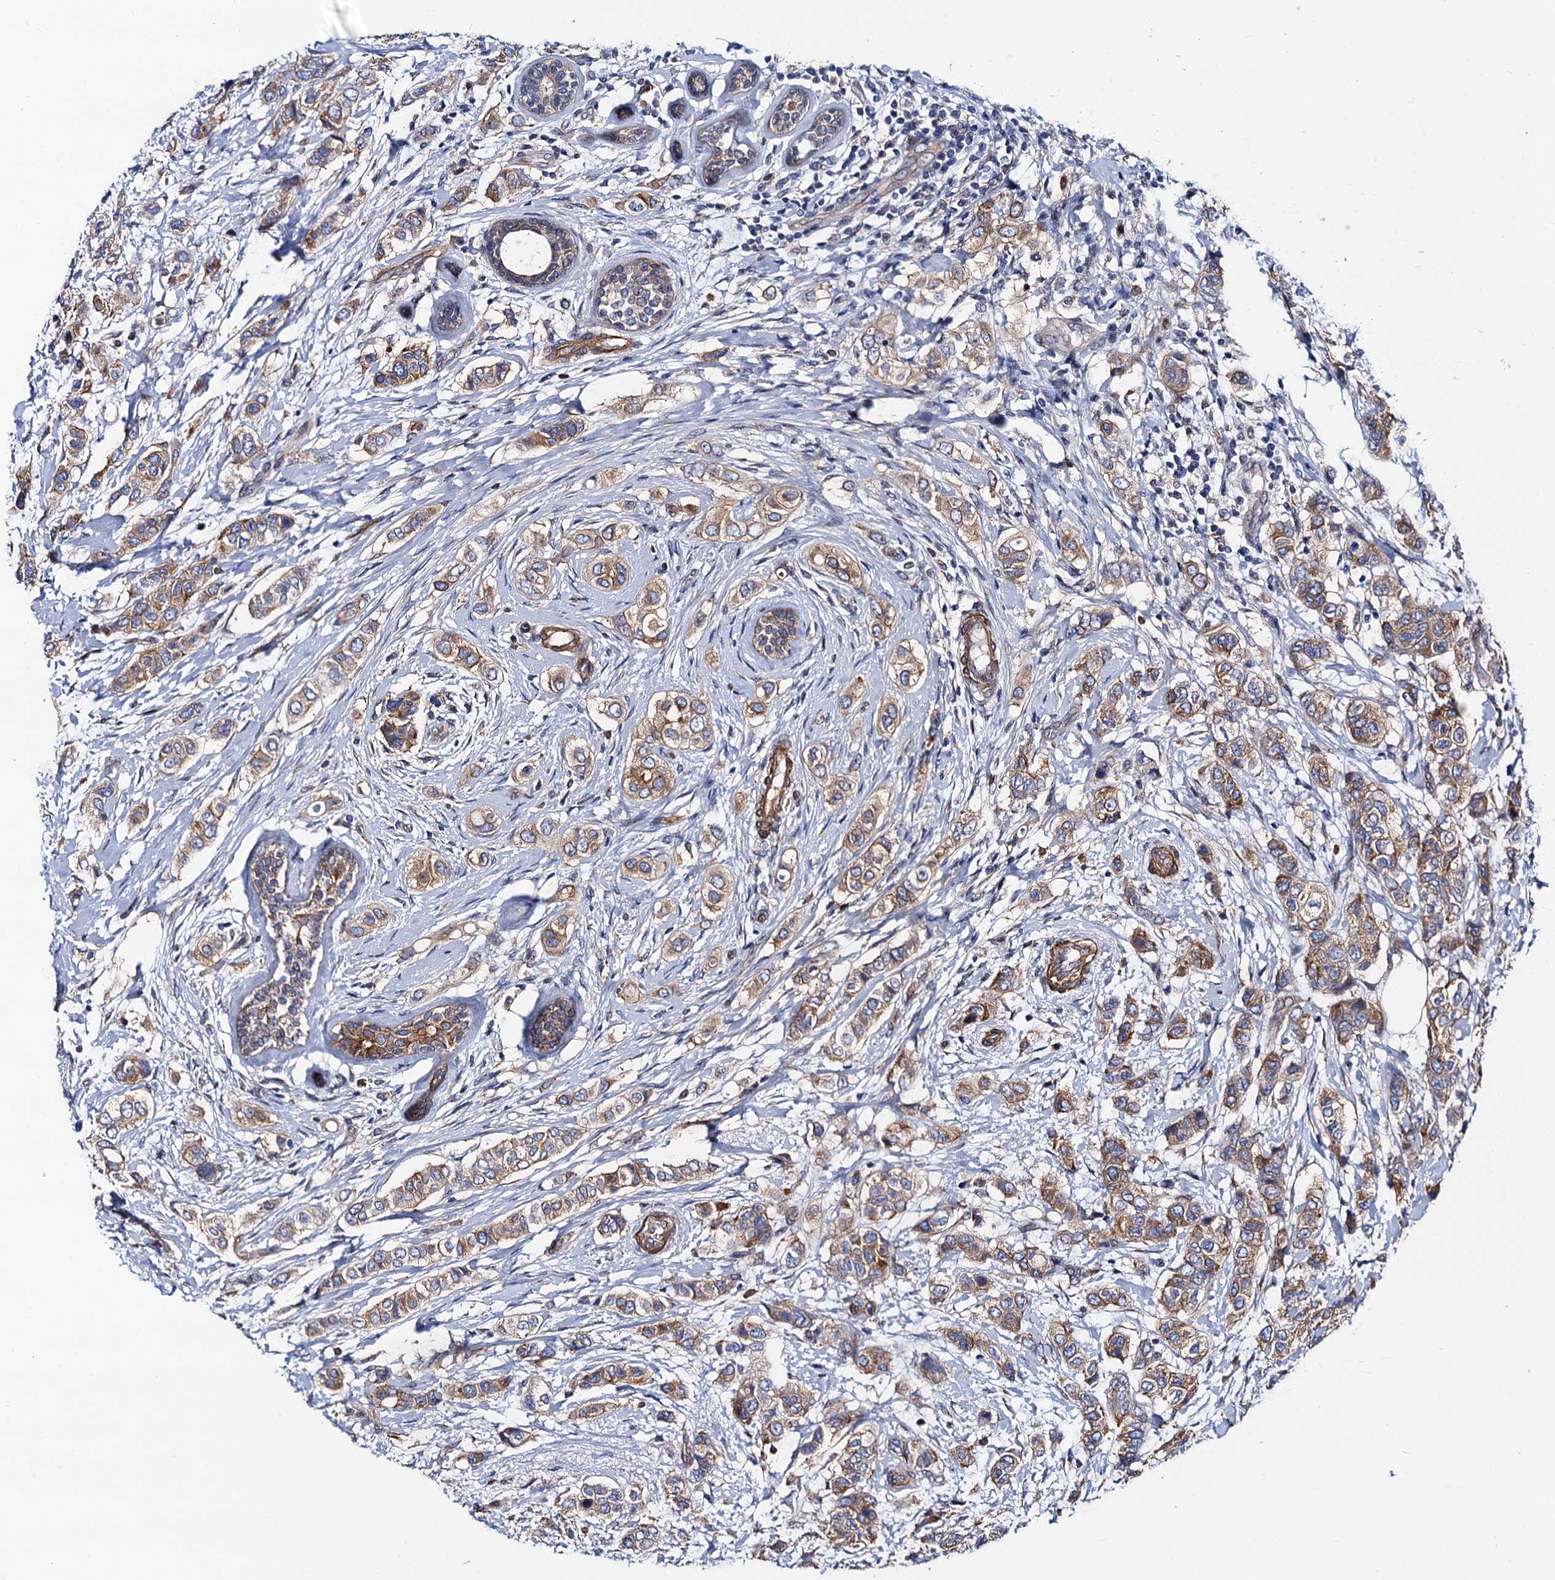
{"staining": {"intensity": "weak", "quantity": ">75%", "location": "cytoplasmic/membranous"}, "tissue": "breast cancer", "cell_type": "Tumor cells", "image_type": "cancer", "snomed": [{"axis": "morphology", "description": "Lobular carcinoma"}, {"axis": "topography", "description": "Breast"}], "caption": "High-power microscopy captured an immunohistochemistry (IHC) photomicrograph of breast cancer (lobular carcinoma), revealing weak cytoplasmic/membranous staining in approximately >75% of tumor cells.", "gene": "ZDHHC18", "patient": {"sex": "female", "age": 51}}